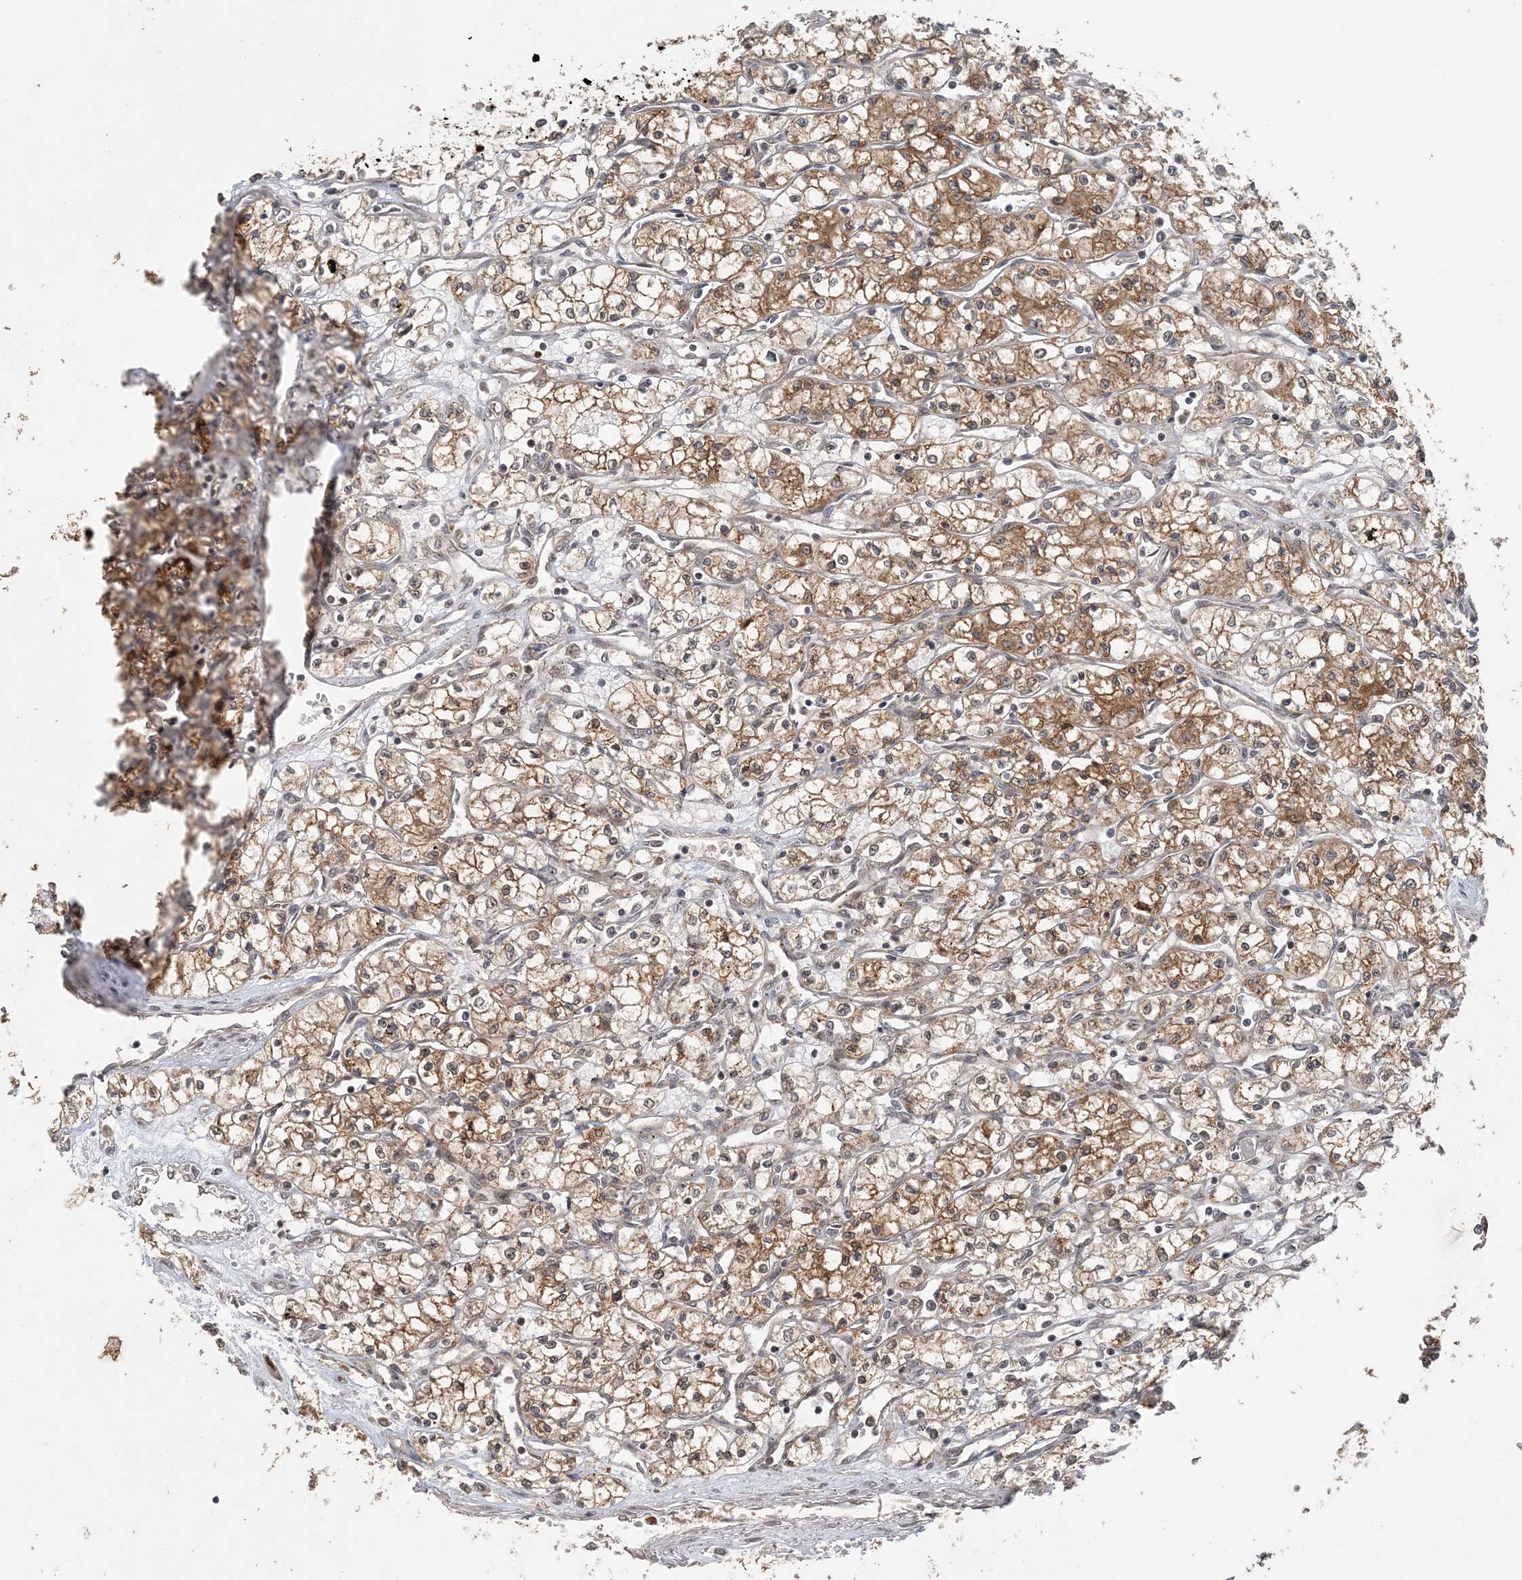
{"staining": {"intensity": "moderate", "quantity": ">75%", "location": "cytoplasmic/membranous"}, "tissue": "renal cancer", "cell_type": "Tumor cells", "image_type": "cancer", "snomed": [{"axis": "morphology", "description": "Adenocarcinoma, NOS"}, {"axis": "topography", "description": "Kidney"}], "caption": "A brown stain shows moderate cytoplasmic/membranous expression of a protein in human adenocarcinoma (renal) tumor cells.", "gene": "ATP13A2", "patient": {"sex": "male", "age": 59}}